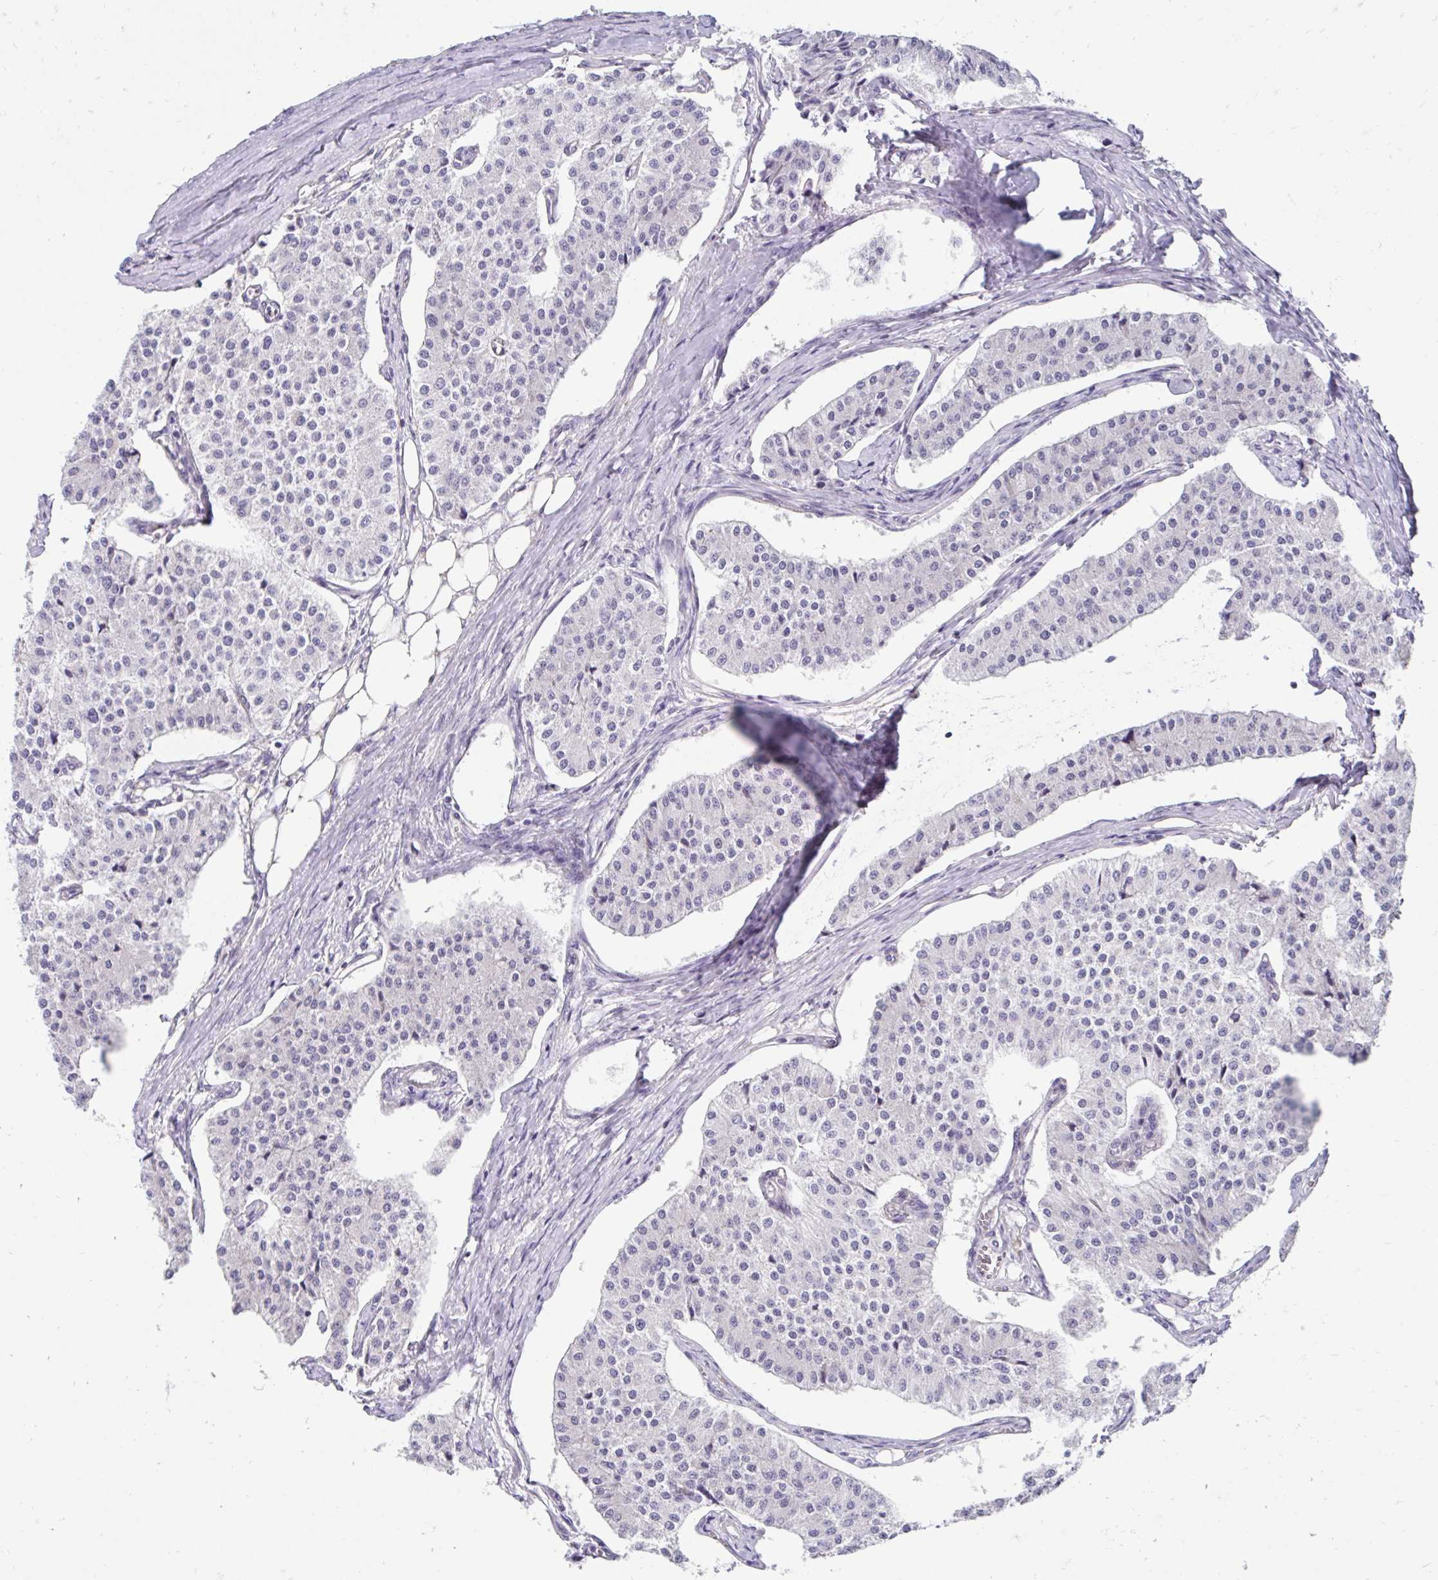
{"staining": {"intensity": "negative", "quantity": "none", "location": "none"}, "tissue": "carcinoid", "cell_type": "Tumor cells", "image_type": "cancer", "snomed": [{"axis": "morphology", "description": "Carcinoid, malignant, NOS"}, {"axis": "topography", "description": "Colon"}], "caption": "IHC histopathology image of neoplastic tissue: carcinoid (malignant) stained with DAB demonstrates no significant protein staining in tumor cells.", "gene": "NT5C1B", "patient": {"sex": "female", "age": 52}}